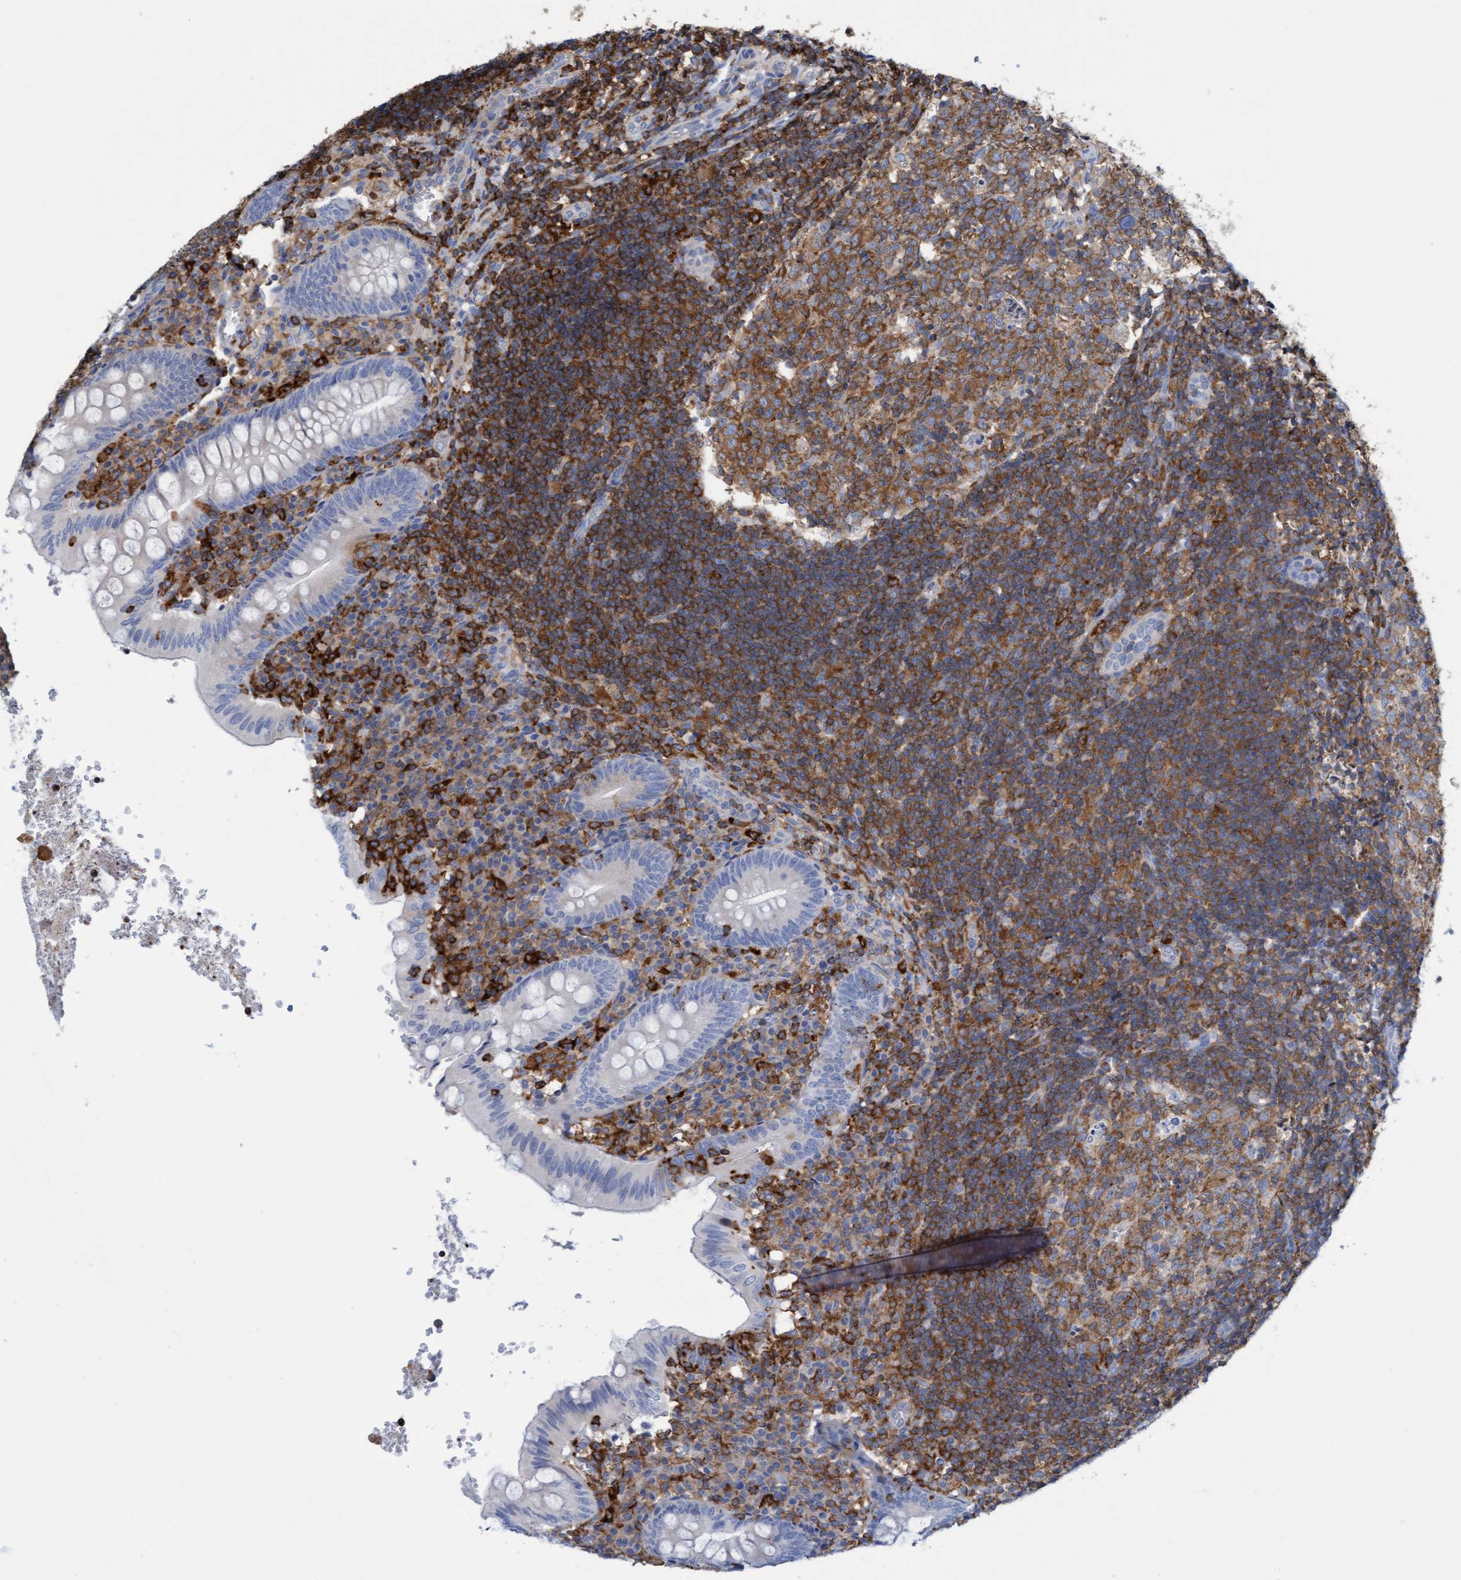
{"staining": {"intensity": "negative", "quantity": "none", "location": "none"}, "tissue": "appendix", "cell_type": "Glandular cells", "image_type": "normal", "snomed": [{"axis": "morphology", "description": "Normal tissue, NOS"}, {"axis": "topography", "description": "Appendix"}], "caption": "Immunohistochemistry of benign human appendix reveals no staining in glandular cells.", "gene": "FNBP1", "patient": {"sex": "male", "age": 8}}